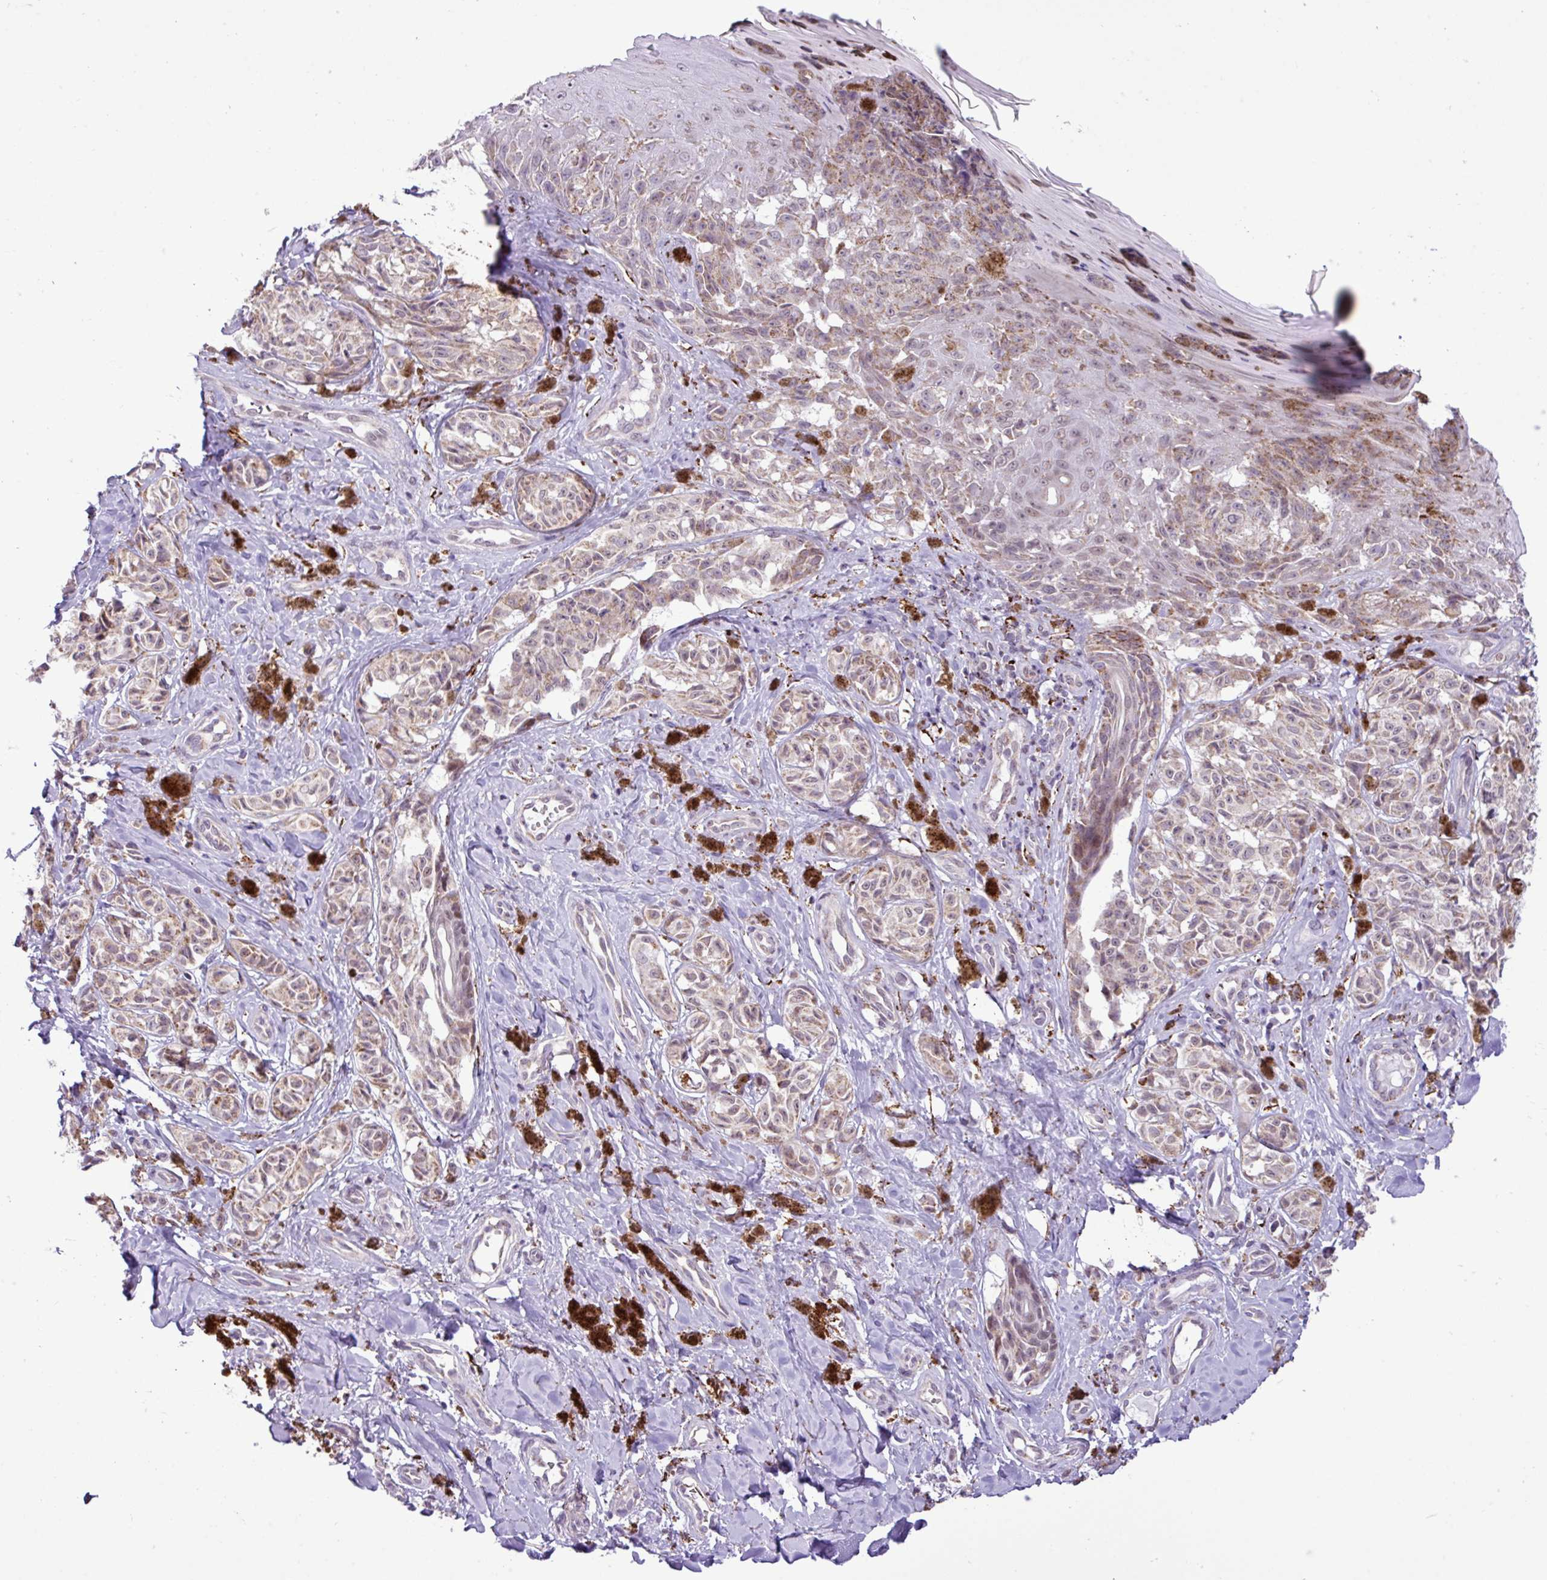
{"staining": {"intensity": "weak", "quantity": "25%-75%", "location": "cytoplasmic/membranous"}, "tissue": "melanoma", "cell_type": "Tumor cells", "image_type": "cancer", "snomed": [{"axis": "morphology", "description": "Malignant melanoma, NOS"}, {"axis": "topography", "description": "Skin"}], "caption": "The immunohistochemical stain labels weak cytoplasmic/membranous staining in tumor cells of melanoma tissue.", "gene": "SGPP1", "patient": {"sex": "female", "age": 65}}